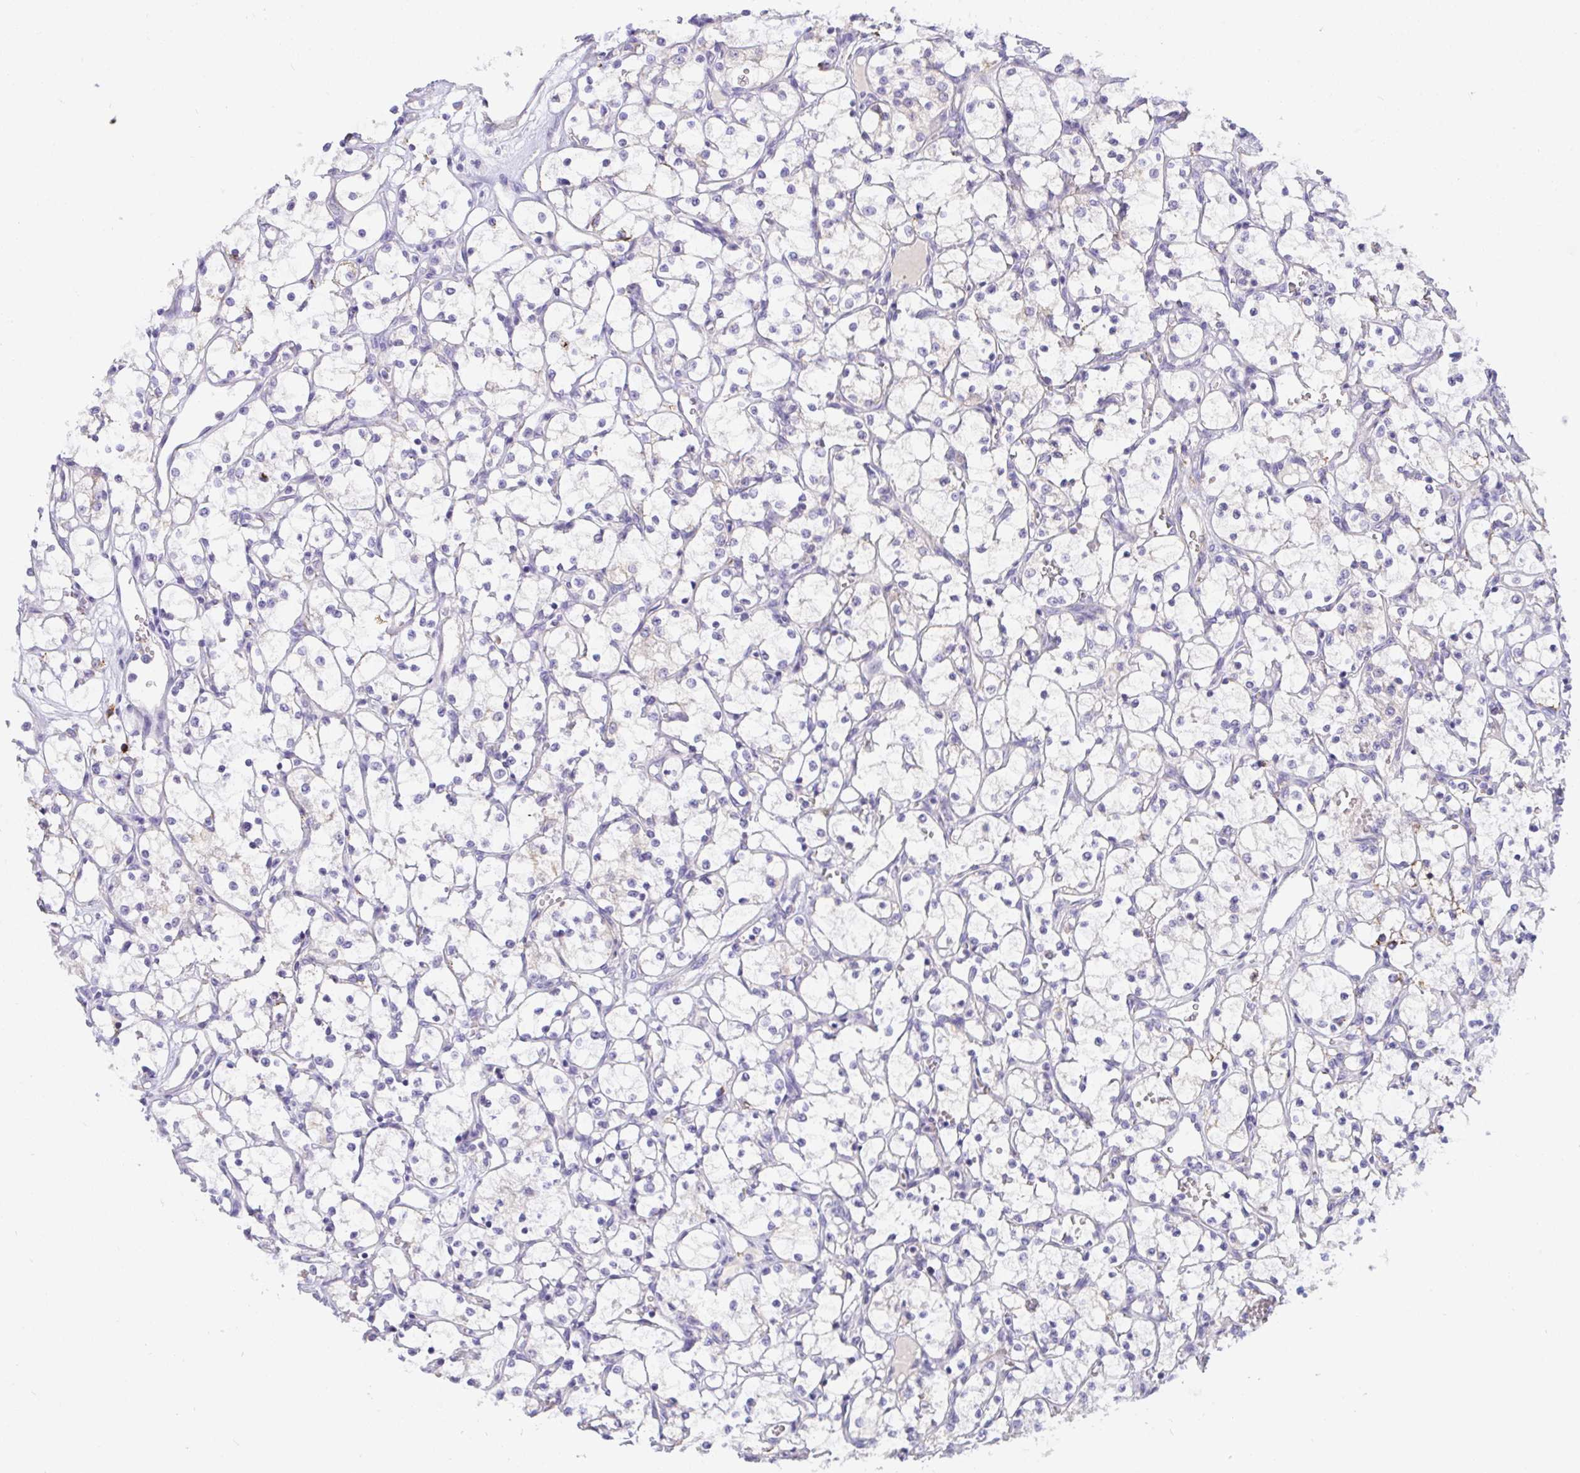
{"staining": {"intensity": "negative", "quantity": "none", "location": "none"}, "tissue": "renal cancer", "cell_type": "Tumor cells", "image_type": "cancer", "snomed": [{"axis": "morphology", "description": "Adenocarcinoma, NOS"}, {"axis": "topography", "description": "Kidney"}], "caption": "Immunohistochemistry (IHC) histopathology image of human adenocarcinoma (renal) stained for a protein (brown), which exhibits no expression in tumor cells.", "gene": "SEMA6B", "patient": {"sex": "female", "age": 69}}